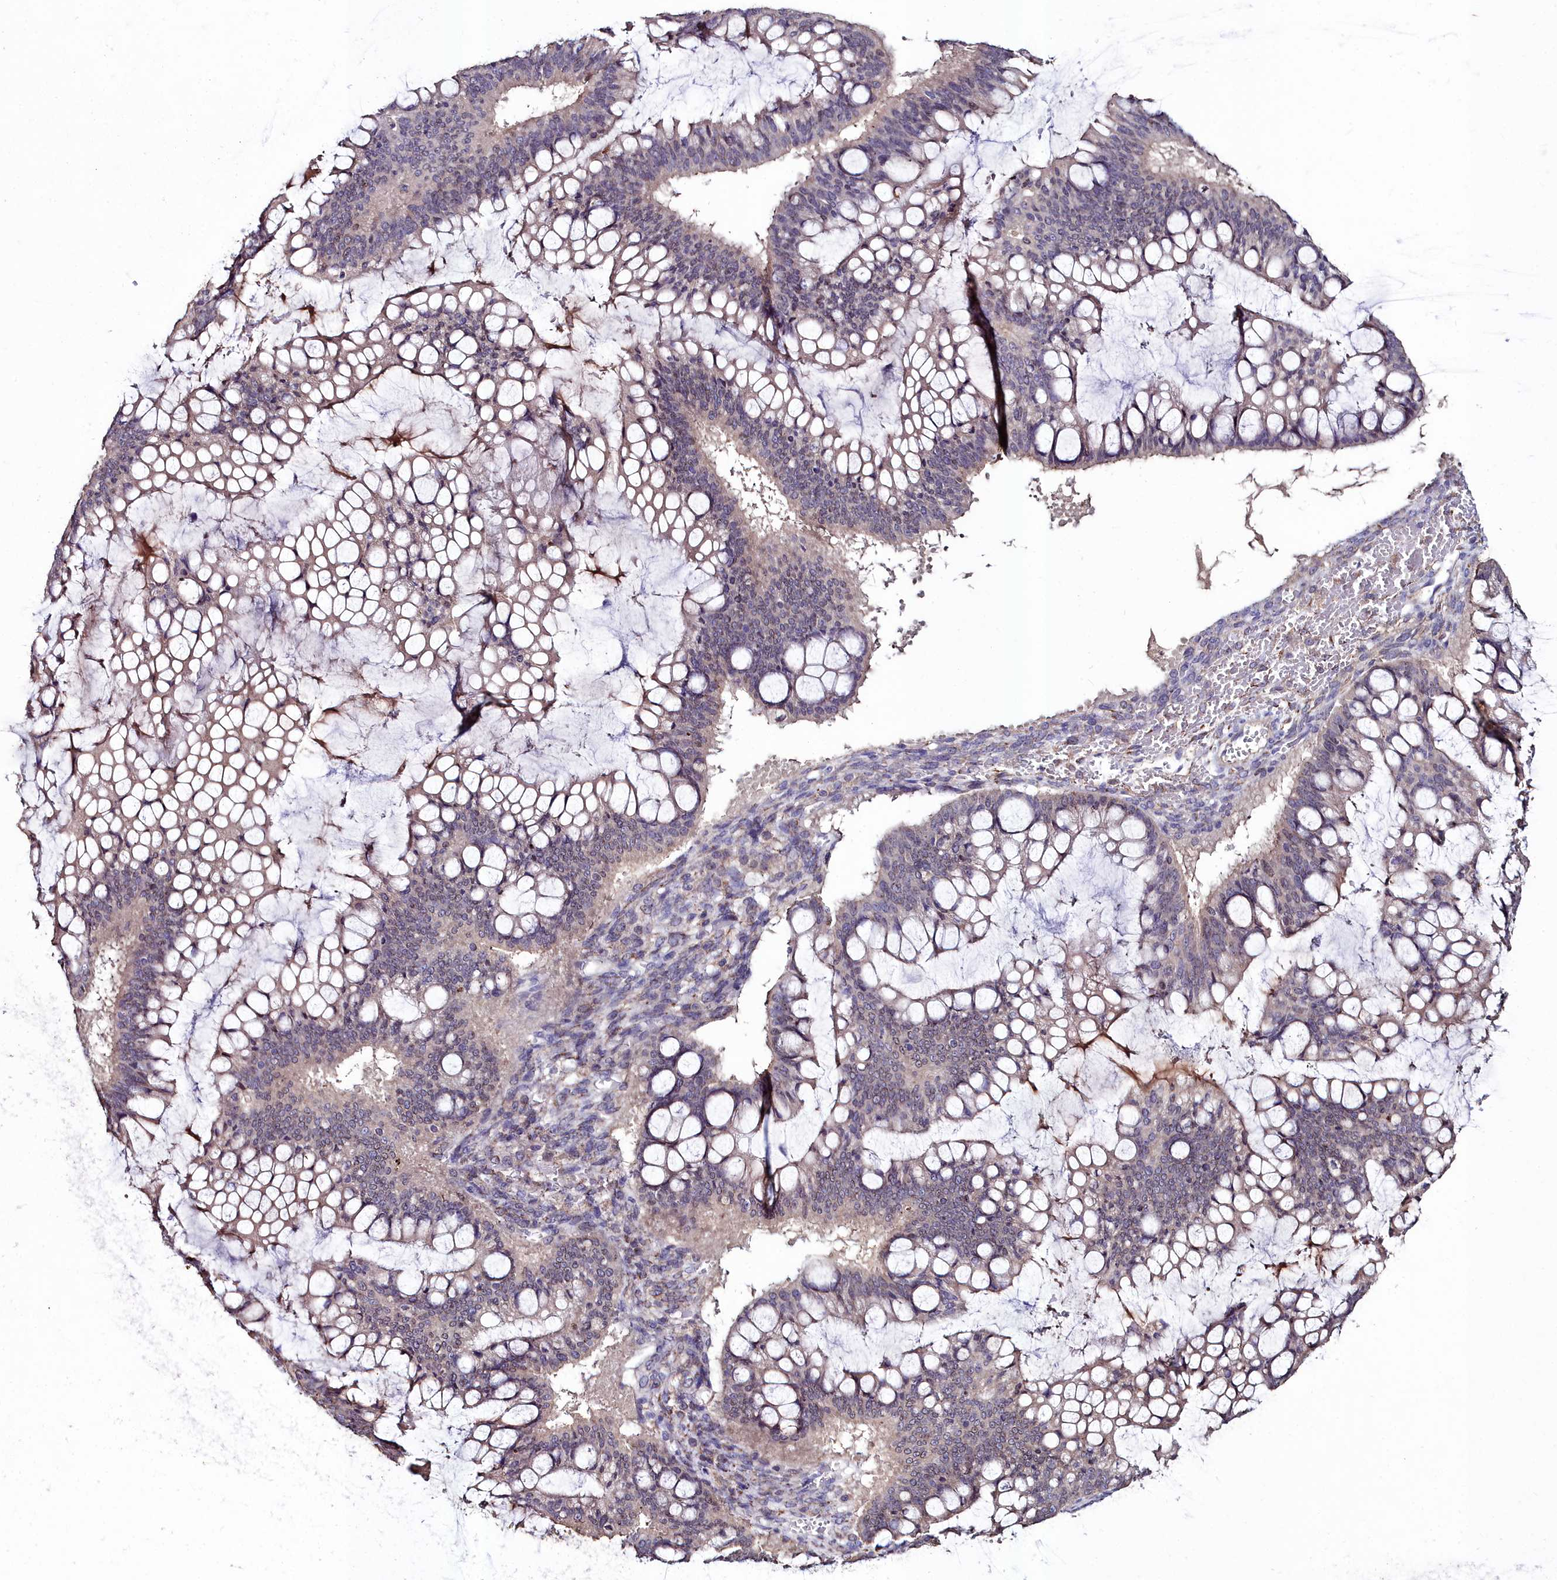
{"staining": {"intensity": "negative", "quantity": "none", "location": "none"}, "tissue": "ovarian cancer", "cell_type": "Tumor cells", "image_type": "cancer", "snomed": [{"axis": "morphology", "description": "Cystadenocarcinoma, mucinous, NOS"}, {"axis": "topography", "description": "Ovary"}], "caption": "This is an IHC micrograph of ovarian mucinous cystadenocarcinoma. There is no positivity in tumor cells.", "gene": "AMBRA1", "patient": {"sex": "female", "age": 73}}